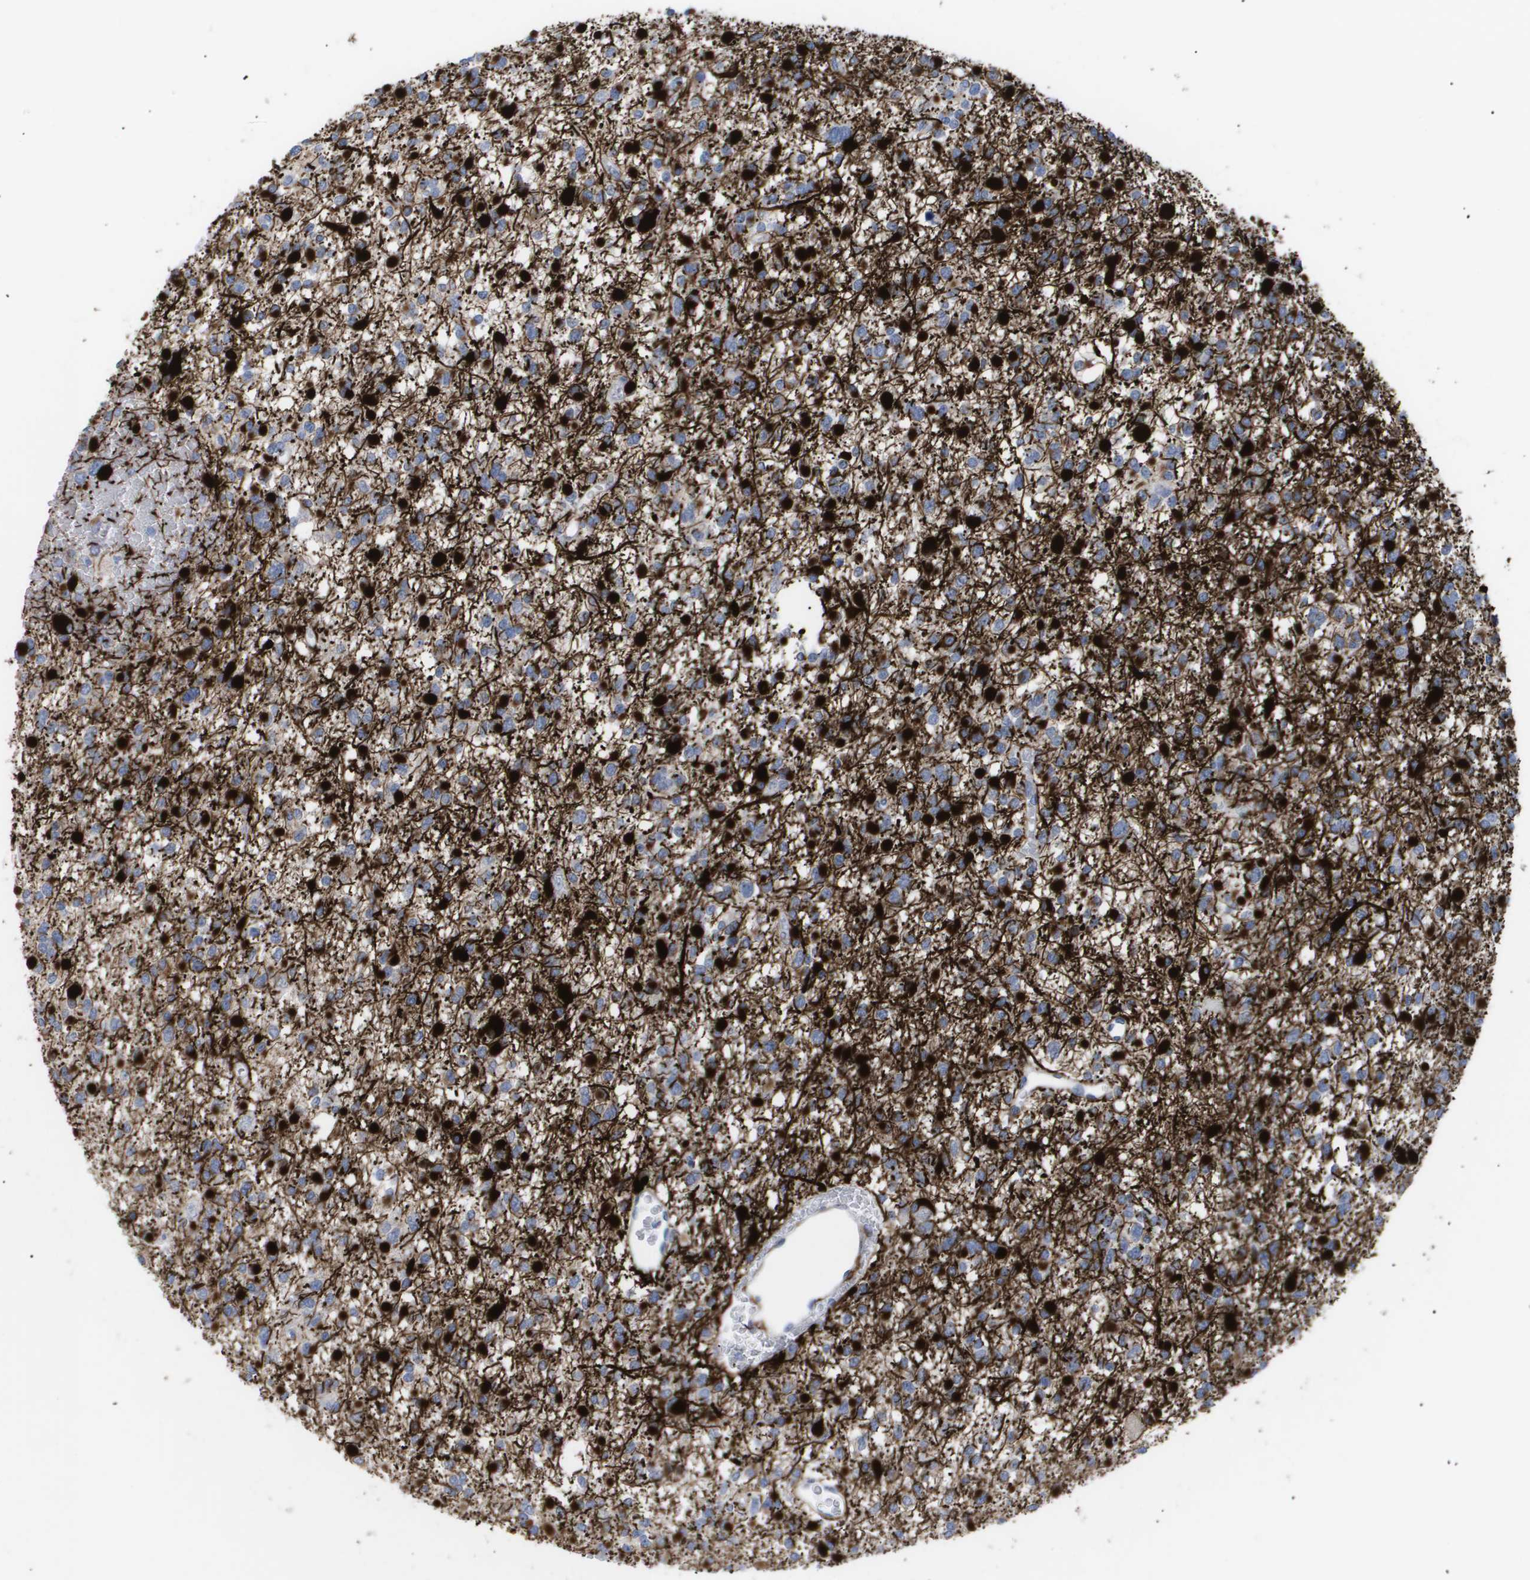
{"staining": {"intensity": "strong", "quantity": "25%-75%", "location": "cytoplasmic/membranous"}, "tissue": "glioma", "cell_type": "Tumor cells", "image_type": "cancer", "snomed": [{"axis": "morphology", "description": "Glioma, malignant, Low grade"}, {"axis": "topography", "description": "Brain"}], "caption": "Immunohistochemistry (DAB) staining of glioma exhibits strong cytoplasmic/membranous protein positivity in approximately 25%-75% of tumor cells. (Brightfield microscopy of DAB IHC at high magnification).", "gene": "CAV3", "patient": {"sex": "female", "age": 22}}